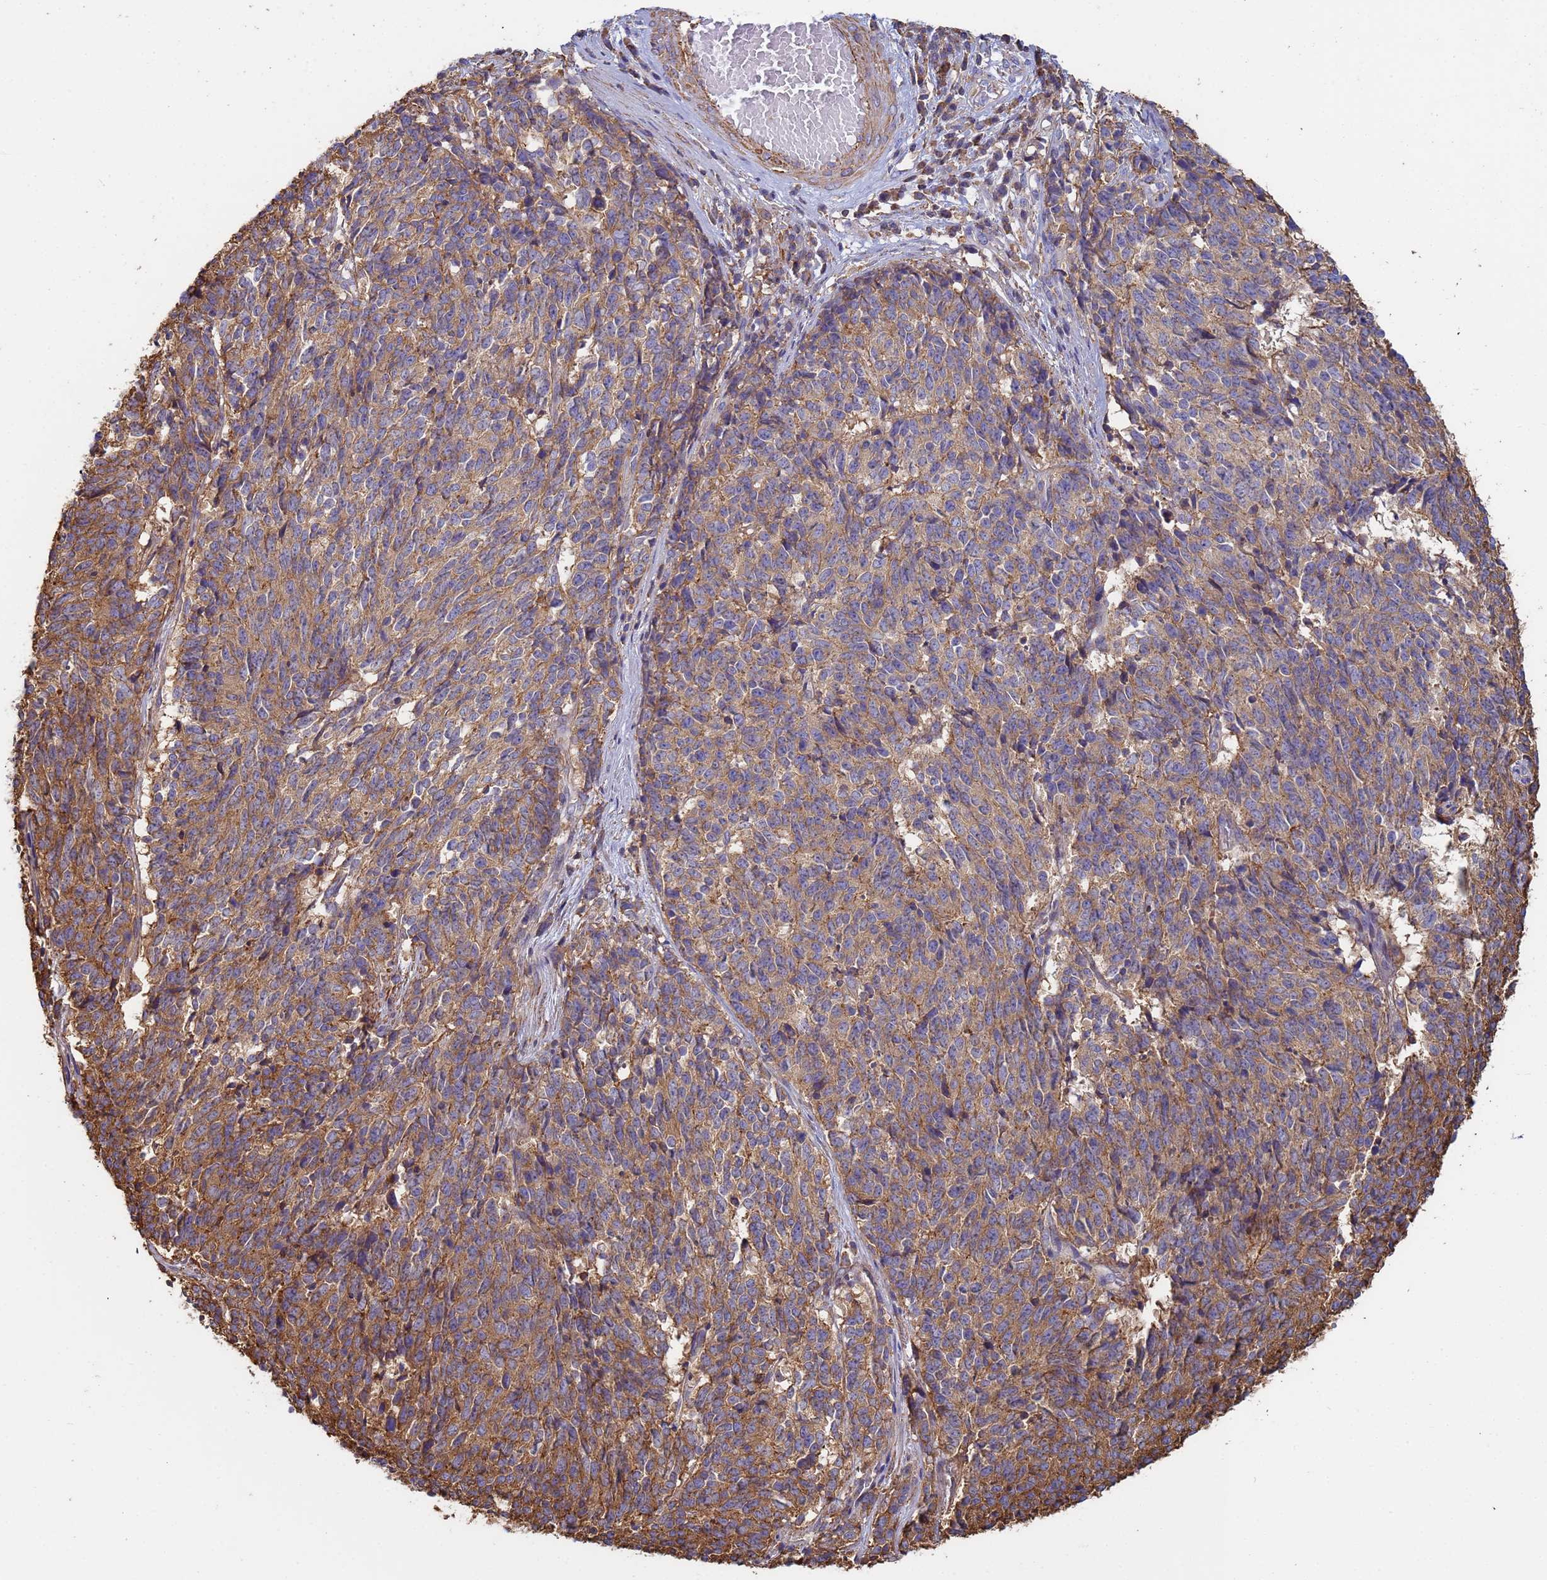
{"staining": {"intensity": "moderate", "quantity": ">75%", "location": "cytoplasmic/membranous"}, "tissue": "cervical cancer", "cell_type": "Tumor cells", "image_type": "cancer", "snomed": [{"axis": "morphology", "description": "Squamous cell carcinoma, NOS"}, {"axis": "topography", "description": "Cervix"}], "caption": "Immunohistochemical staining of squamous cell carcinoma (cervical) displays medium levels of moderate cytoplasmic/membranous protein positivity in approximately >75% of tumor cells.", "gene": "ZNG1B", "patient": {"sex": "female", "age": 29}}